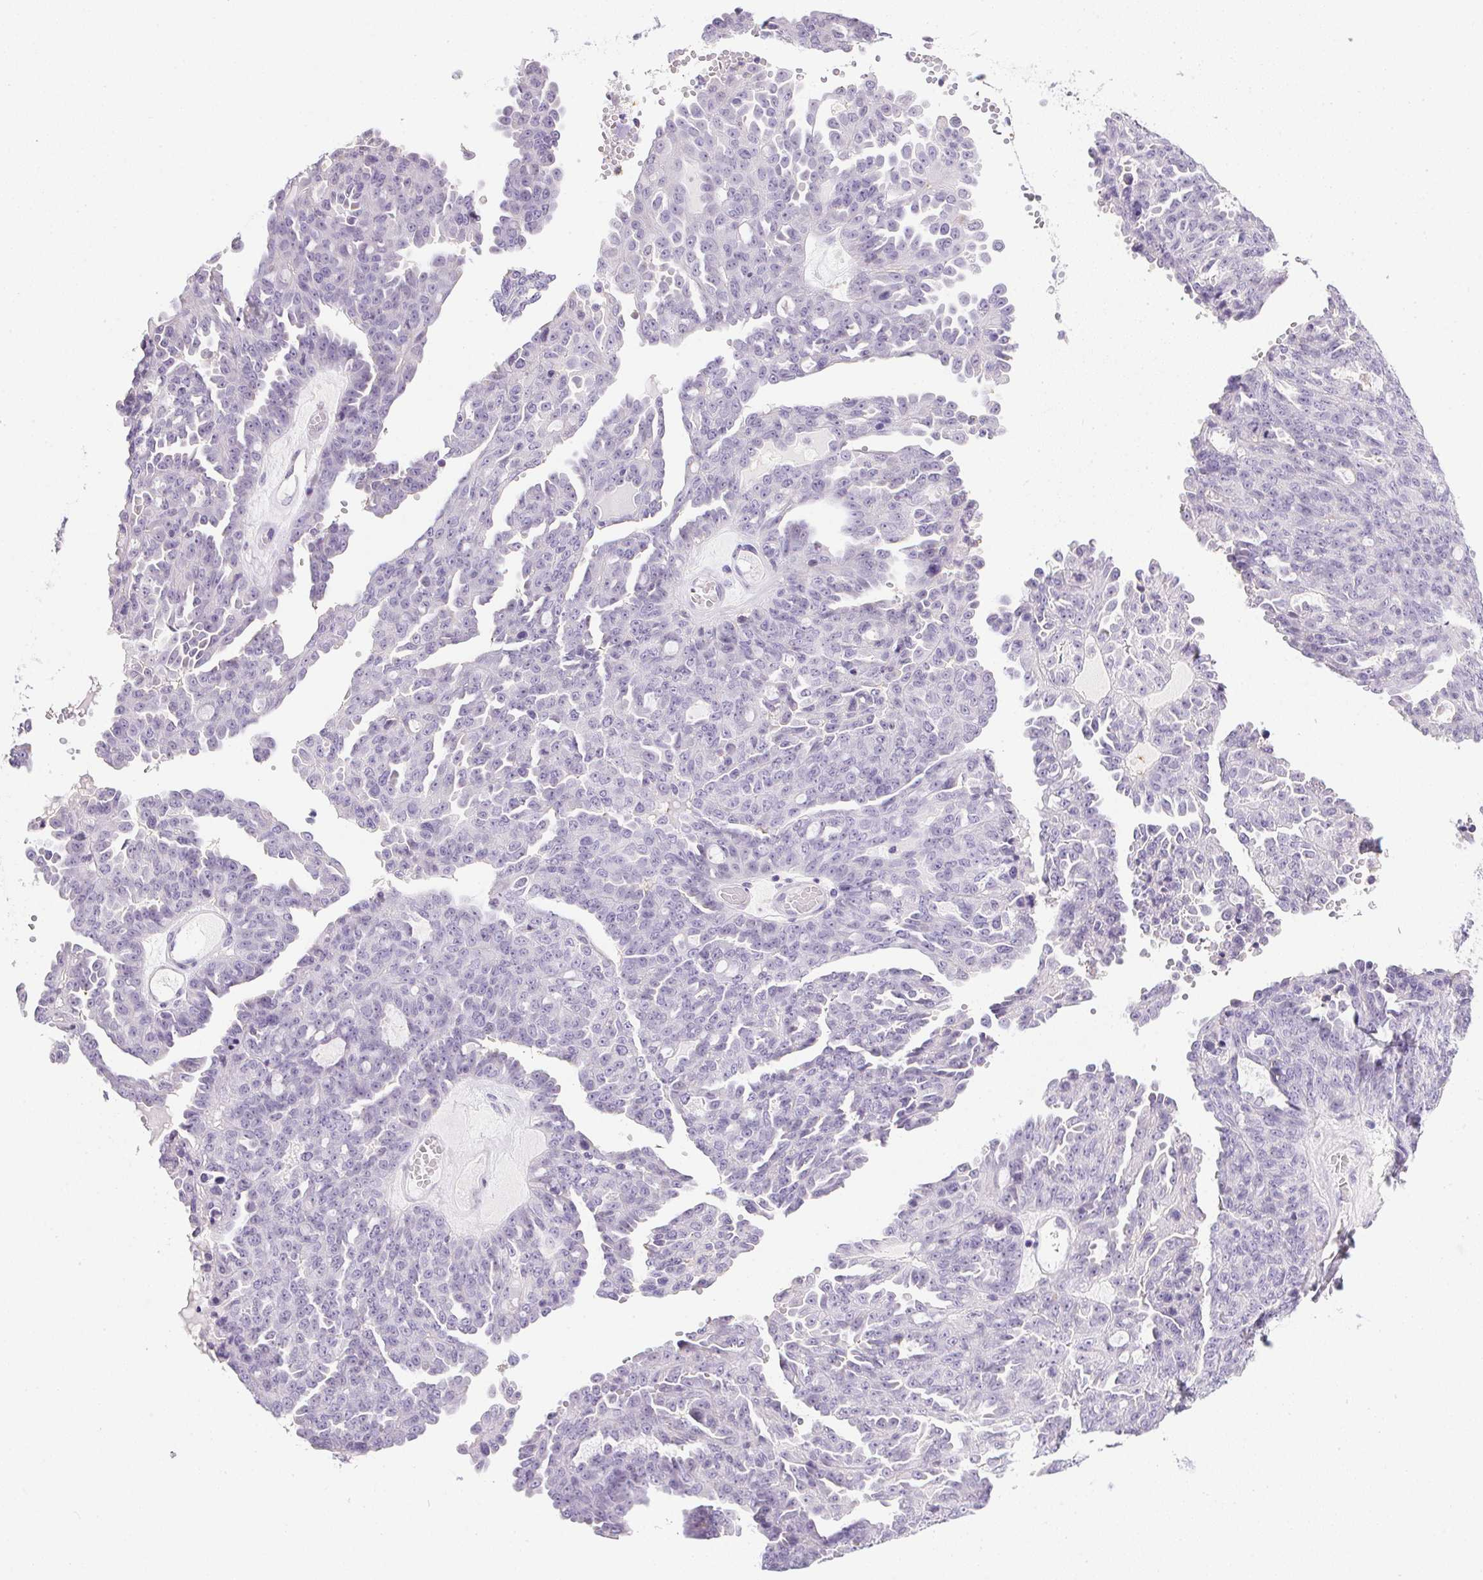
{"staining": {"intensity": "negative", "quantity": "none", "location": "none"}, "tissue": "ovarian cancer", "cell_type": "Tumor cells", "image_type": "cancer", "snomed": [{"axis": "morphology", "description": "Cystadenocarcinoma, serous, NOS"}, {"axis": "topography", "description": "Ovary"}], "caption": "Ovarian serous cystadenocarcinoma was stained to show a protein in brown. There is no significant staining in tumor cells.", "gene": "PRL", "patient": {"sex": "female", "age": 71}}